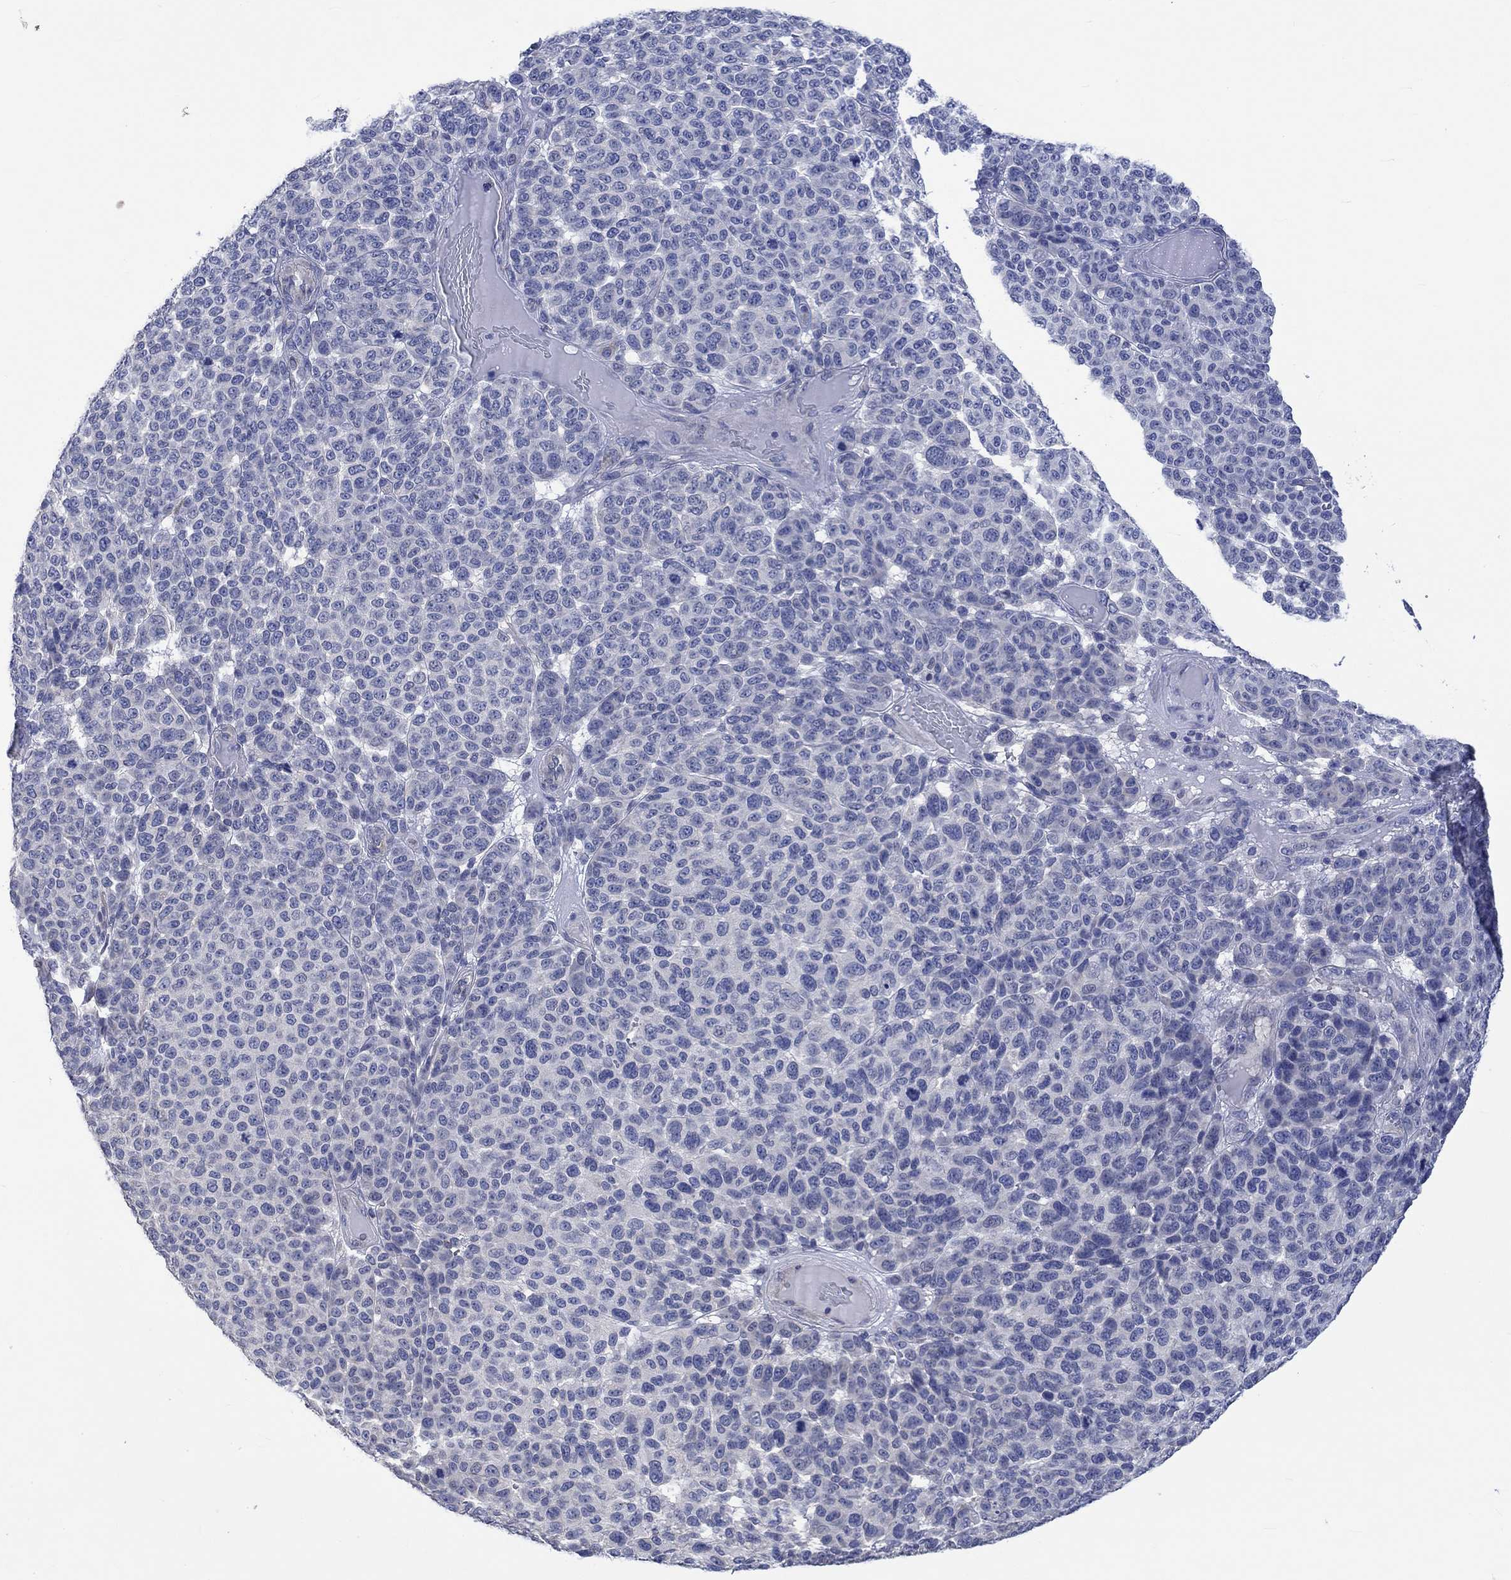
{"staining": {"intensity": "negative", "quantity": "none", "location": "none"}, "tissue": "melanoma", "cell_type": "Tumor cells", "image_type": "cancer", "snomed": [{"axis": "morphology", "description": "Malignant melanoma, NOS"}, {"axis": "topography", "description": "Skin"}], "caption": "High power microscopy image of an immunohistochemistry (IHC) image of malignant melanoma, revealing no significant expression in tumor cells.", "gene": "AGRP", "patient": {"sex": "male", "age": 59}}